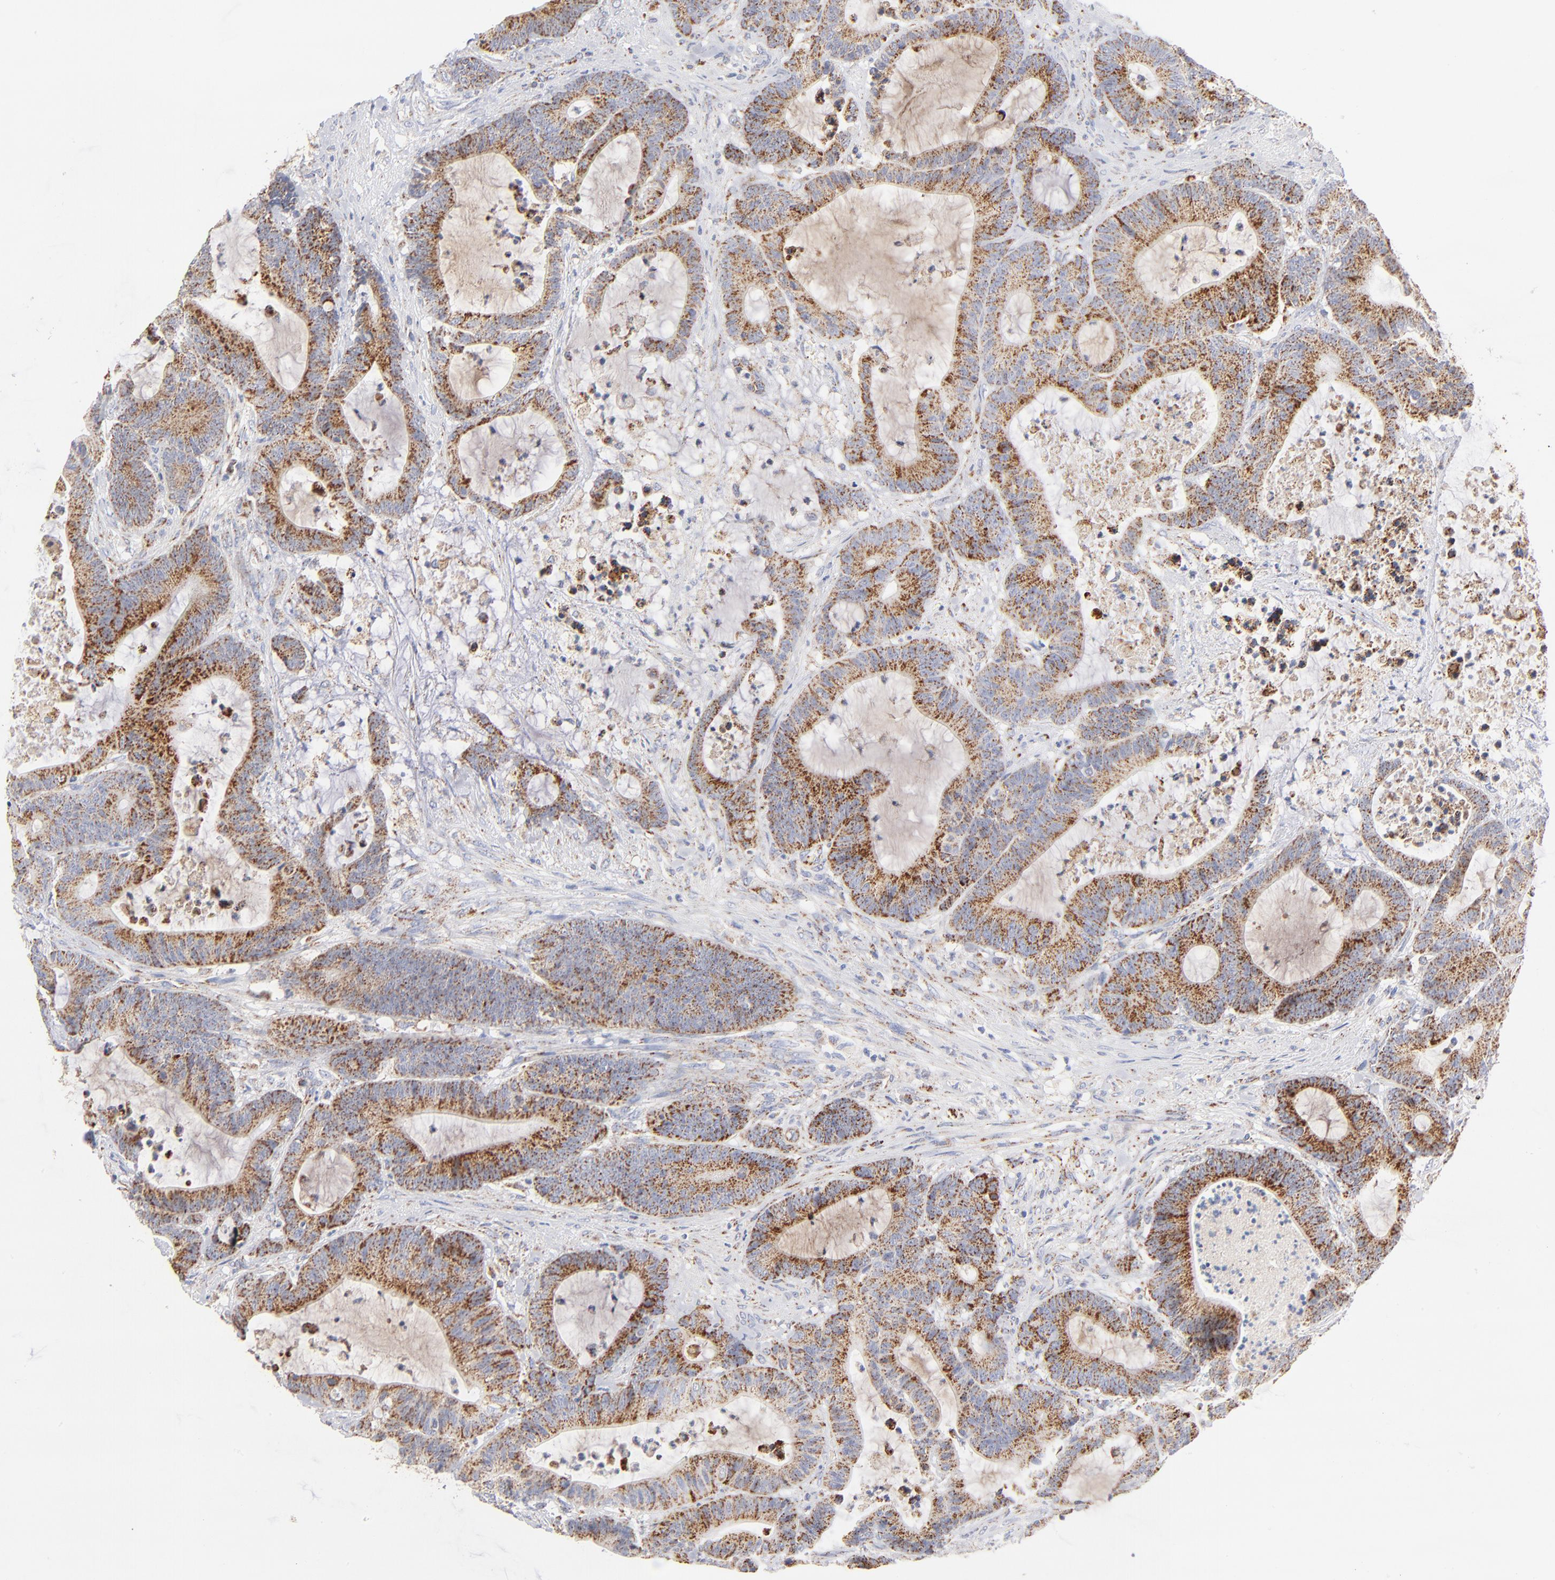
{"staining": {"intensity": "moderate", "quantity": ">75%", "location": "cytoplasmic/membranous"}, "tissue": "colorectal cancer", "cell_type": "Tumor cells", "image_type": "cancer", "snomed": [{"axis": "morphology", "description": "Adenocarcinoma, NOS"}, {"axis": "topography", "description": "Colon"}], "caption": "Immunohistochemistry (IHC) (DAB (3,3'-diaminobenzidine)) staining of colorectal adenocarcinoma demonstrates moderate cytoplasmic/membranous protein staining in approximately >75% of tumor cells.", "gene": "DLAT", "patient": {"sex": "female", "age": 84}}